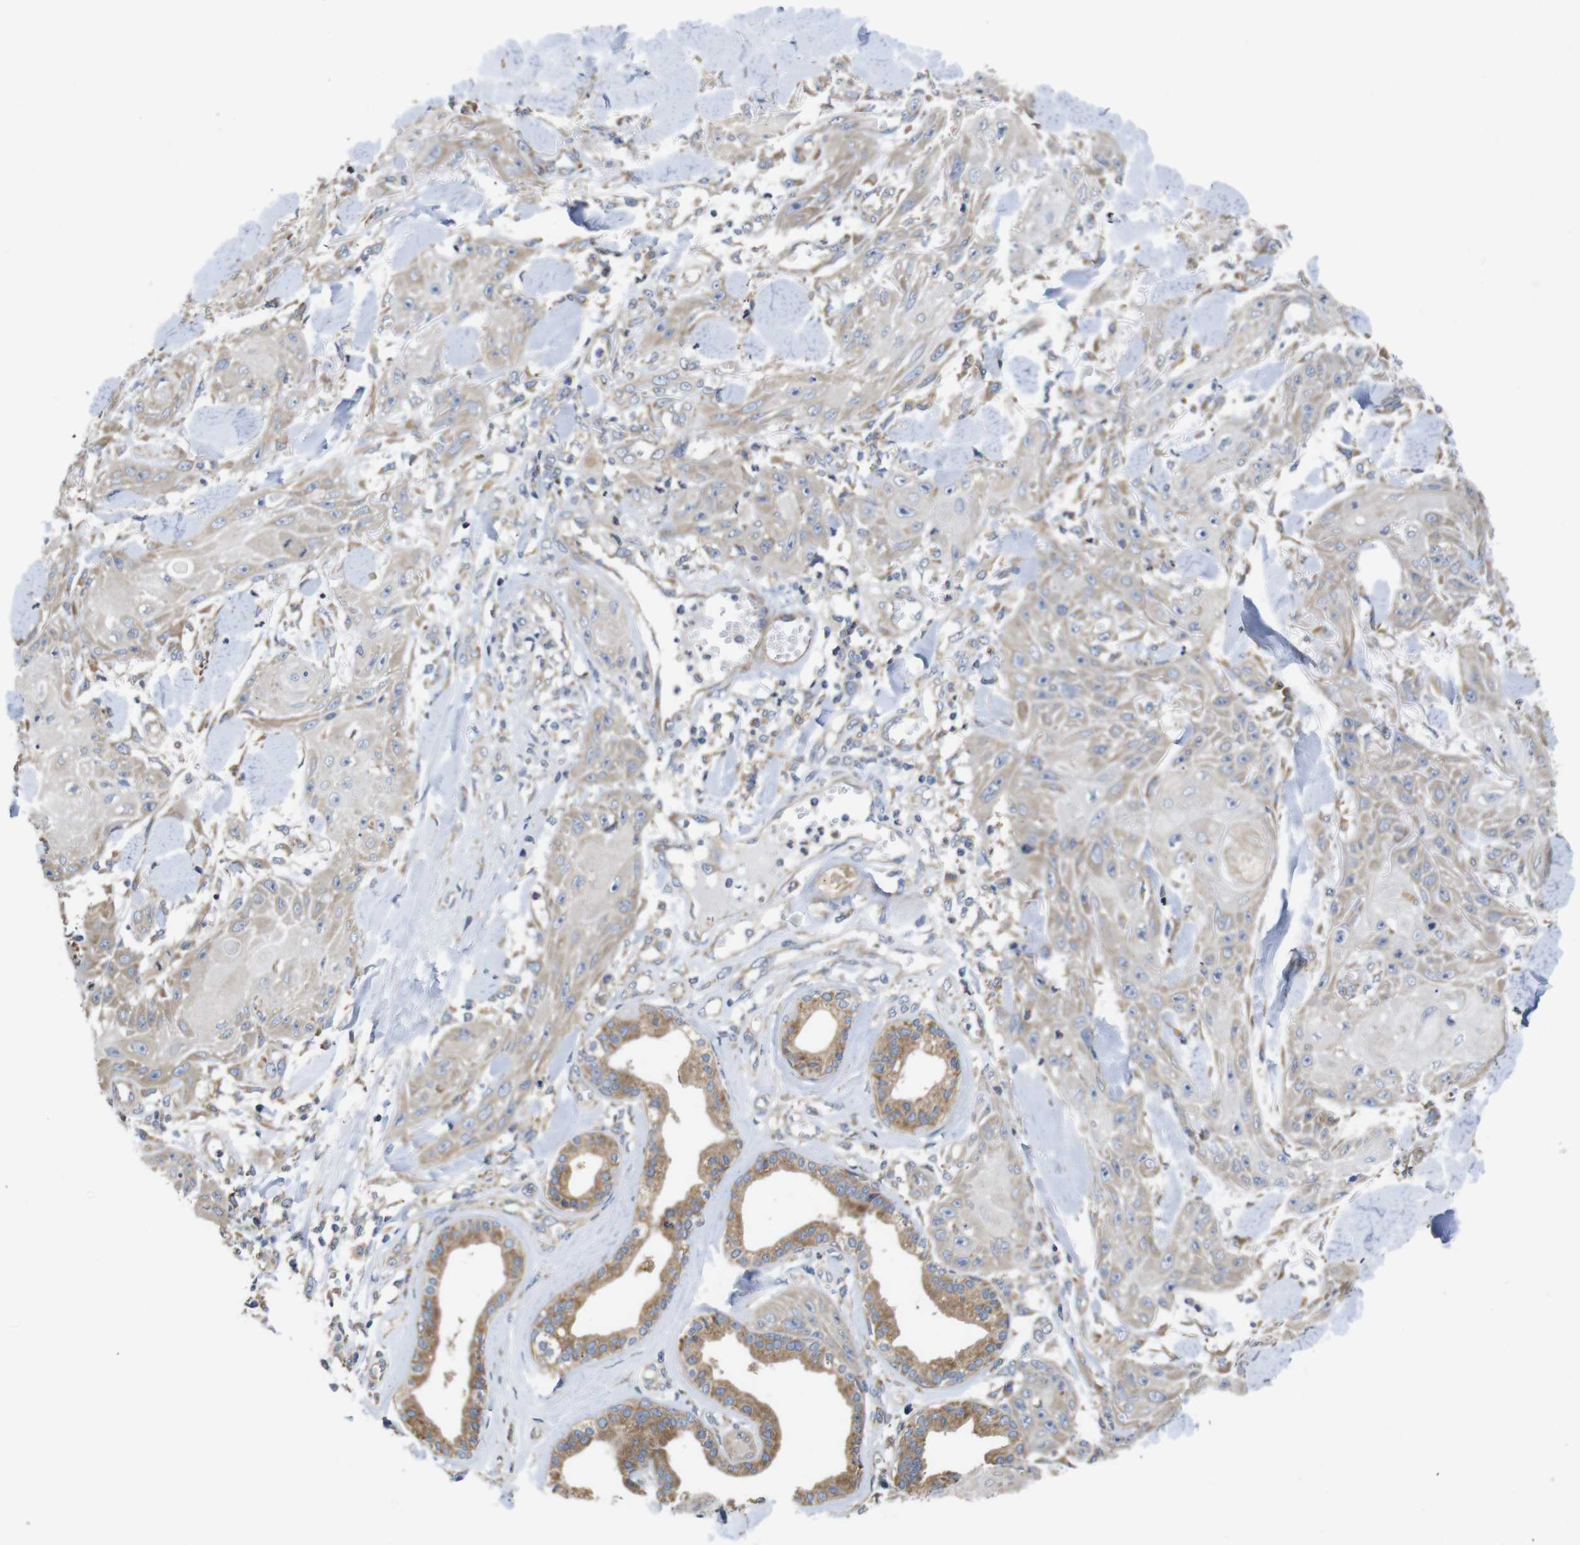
{"staining": {"intensity": "weak", "quantity": ">75%", "location": "cytoplasmic/membranous"}, "tissue": "skin cancer", "cell_type": "Tumor cells", "image_type": "cancer", "snomed": [{"axis": "morphology", "description": "Squamous cell carcinoma, NOS"}, {"axis": "topography", "description": "Skin"}], "caption": "About >75% of tumor cells in human skin cancer (squamous cell carcinoma) display weak cytoplasmic/membranous protein staining as visualized by brown immunohistochemical staining.", "gene": "MARCHF7", "patient": {"sex": "male", "age": 74}}